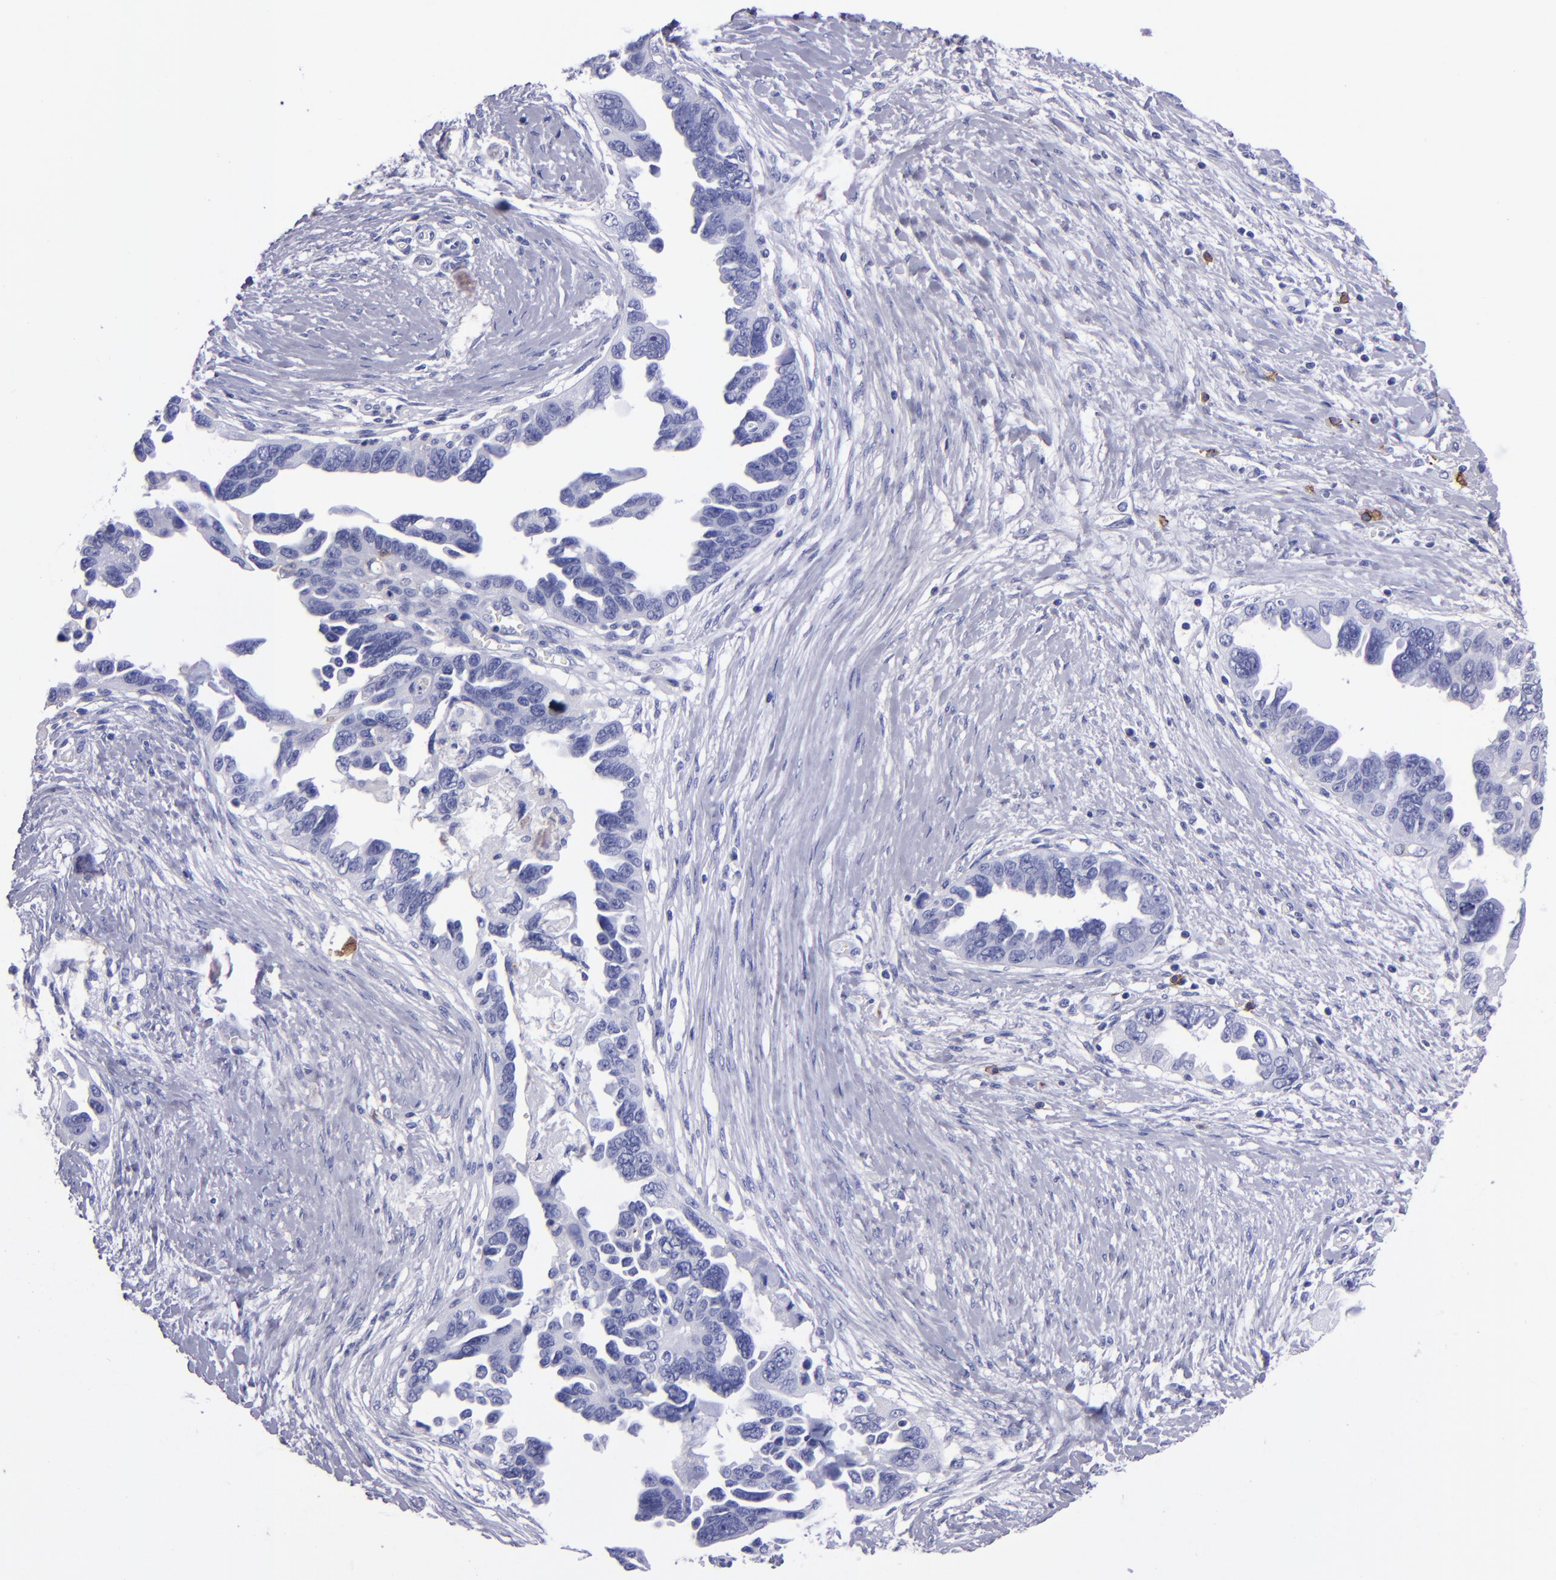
{"staining": {"intensity": "negative", "quantity": "none", "location": "none"}, "tissue": "ovarian cancer", "cell_type": "Tumor cells", "image_type": "cancer", "snomed": [{"axis": "morphology", "description": "Cystadenocarcinoma, serous, NOS"}, {"axis": "topography", "description": "Ovary"}], "caption": "Immunohistochemistry of human ovarian cancer reveals no positivity in tumor cells. (Immunohistochemistry (ihc), brightfield microscopy, high magnification).", "gene": "CD38", "patient": {"sex": "female", "age": 63}}